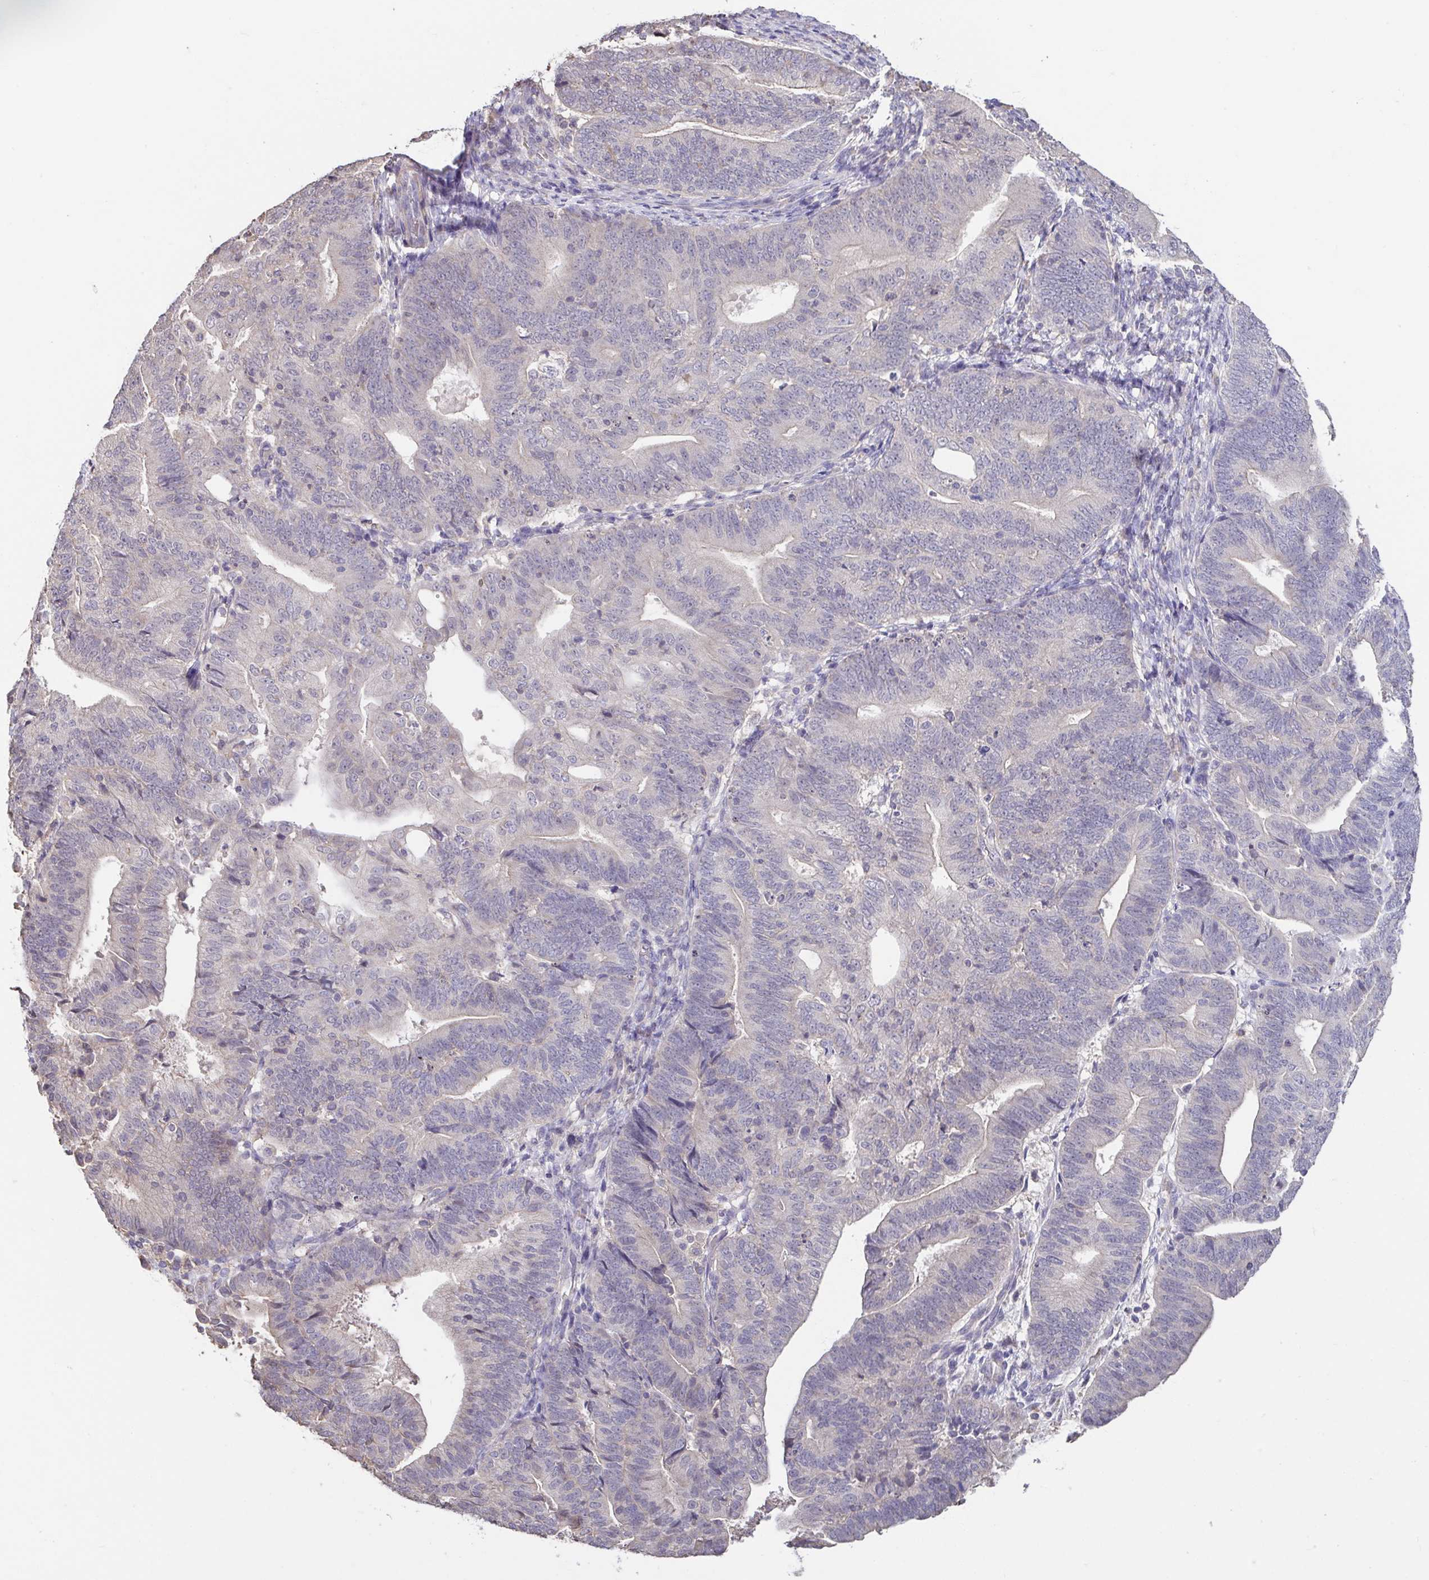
{"staining": {"intensity": "negative", "quantity": "none", "location": "none"}, "tissue": "endometrial cancer", "cell_type": "Tumor cells", "image_type": "cancer", "snomed": [{"axis": "morphology", "description": "Adenocarcinoma, NOS"}, {"axis": "topography", "description": "Endometrium"}], "caption": "Micrograph shows no significant protein staining in tumor cells of endometrial cancer (adenocarcinoma). The staining is performed using DAB (3,3'-diaminobenzidine) brown chromogen with nuclei counter-stained in using hematoxylin.", "gene": "ACTRT2", "patient": {"sex": "female", "age": 70}}